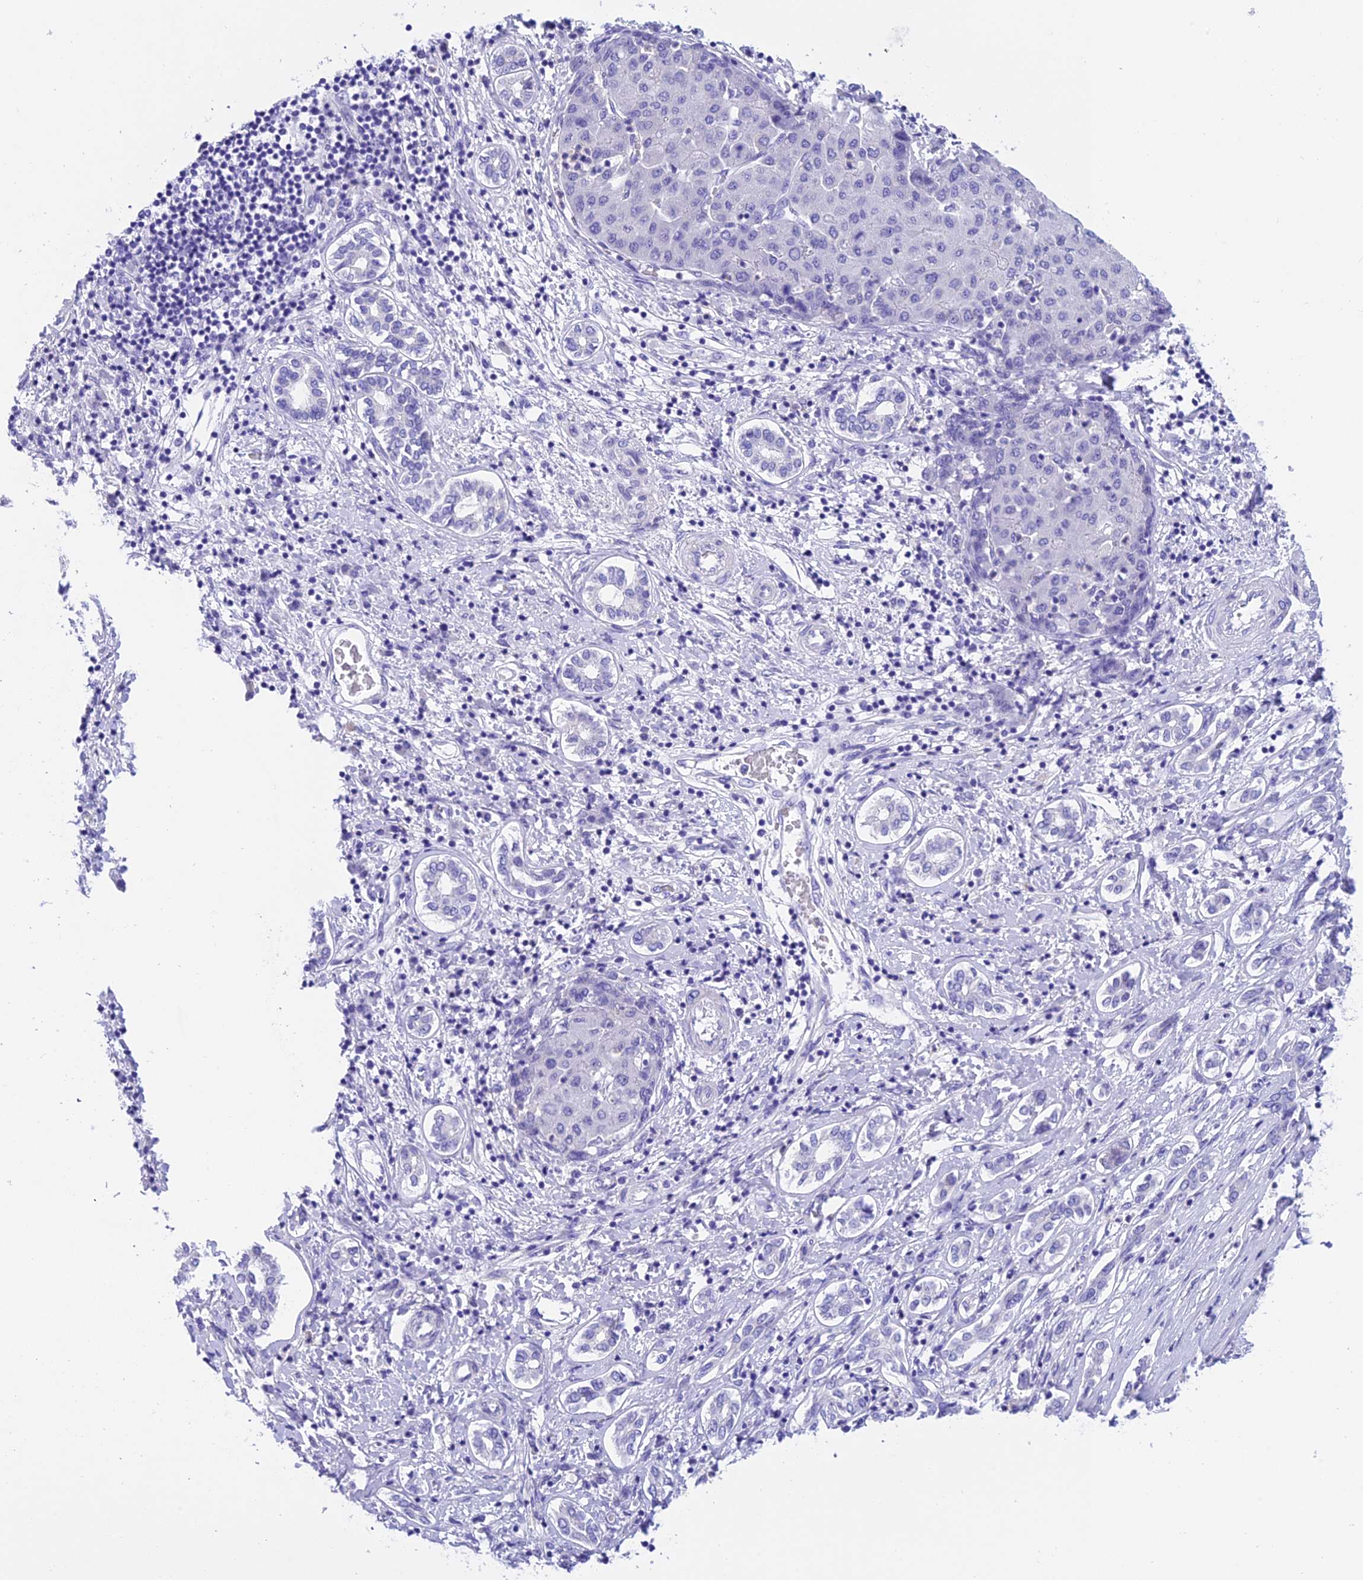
{"staining": {"intensity": "negative", "quantity": "none", "location": "none"}, "tissue": "liver cancer", "cell_type": "Tumor cells", "image_type": "cancer", "snomed": [{"axis": "morphology", "description": "Carcinoma, Hepatocellular, NOS"}, {"axis": "topography", "description": "Liver"}], "caption": "Immunohistochemistry photomicrograph of liver cancer (hepatocellular carcinoma) stained for a protein (brown), which demonstrates no expression in tumor cells.", "gene": "C17orf67", "patient": {"sex": "male", "age": 65}}